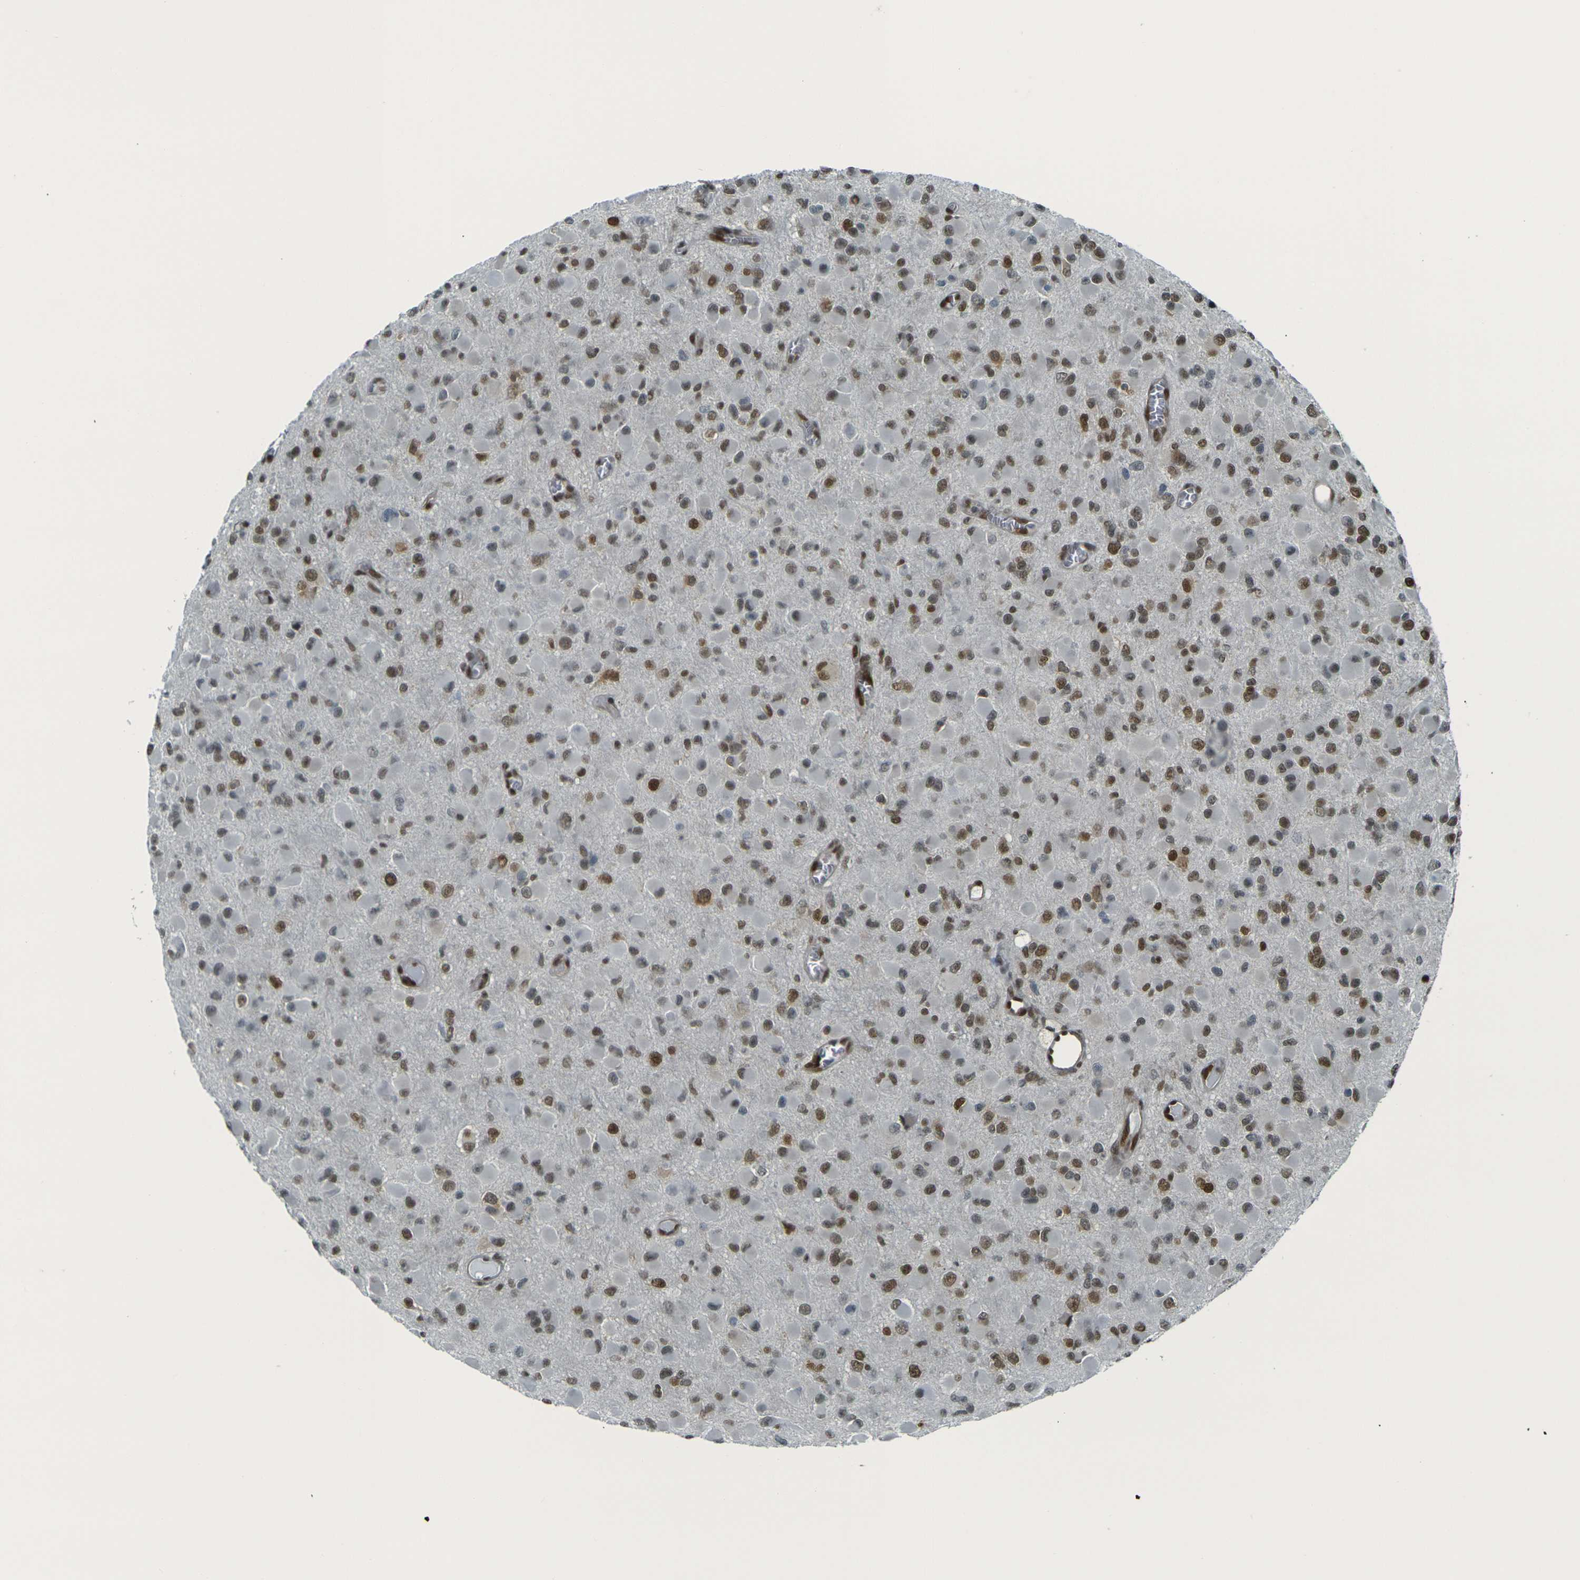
{"staining": {"intensity": "moderate", "quantity": "25%-75%", "location": "cytoplasmic/membranous,nuclear"}, "tissue": "glioma", "cell_type": "Tumor cells", "image_type": "cancer", "snomed": [{"axis": "morphology", "description": "Glioma, malignant, Low grade"}, {"axis": "topography", "description": "Brain"}], "caption": "Immunohistochemistry (IHC) (DAB (3,3'-diaminobenzidine)) staining of glioma demonstrates moderate cytoplasmic/membranous and nuclear protein expression in approximately 25%-75% of tumor cells.", "gene": "NHEJ1", "patient": {"sex": "male", "age": 42}}